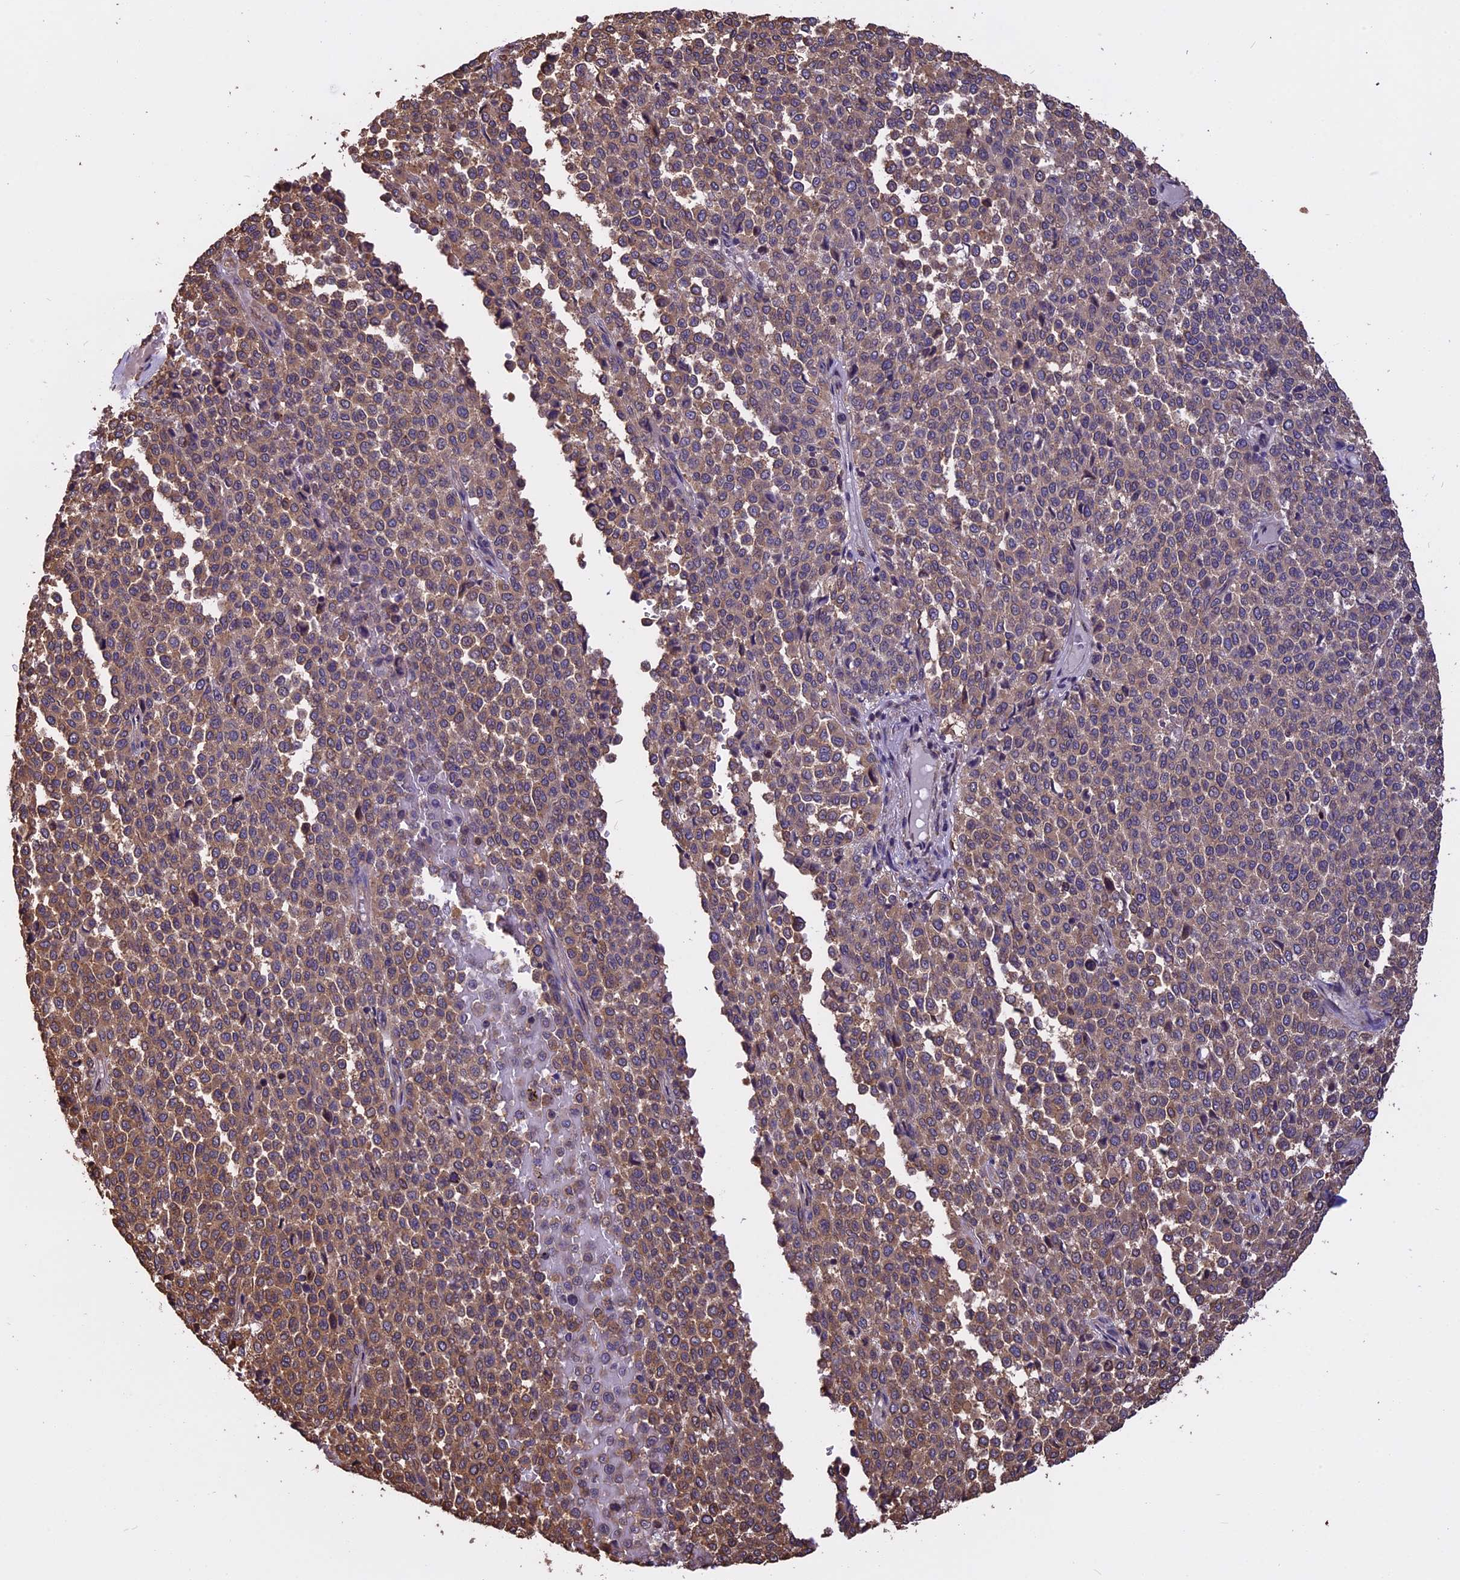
{"staining": {"intensity": "moderate", "quantity": "25%-75%", "location": "cytoplasmic/membranous"}, "tissue": "melanoma", "cell_type": "Tumor cells", "image_type": "cancer", "snomed": [{"axis": "morphology", "description": "Malignant melanoma, Metastatic site"}, {"axis": "topography", "description": "Pancreas"}], "caption": "Melanoma stained for a protein reveals moderate cytoplasmic/membranous positivity in tumor cells.", "gene": "CHMP2A", "patient": {"sex": "female", "age": 30}}